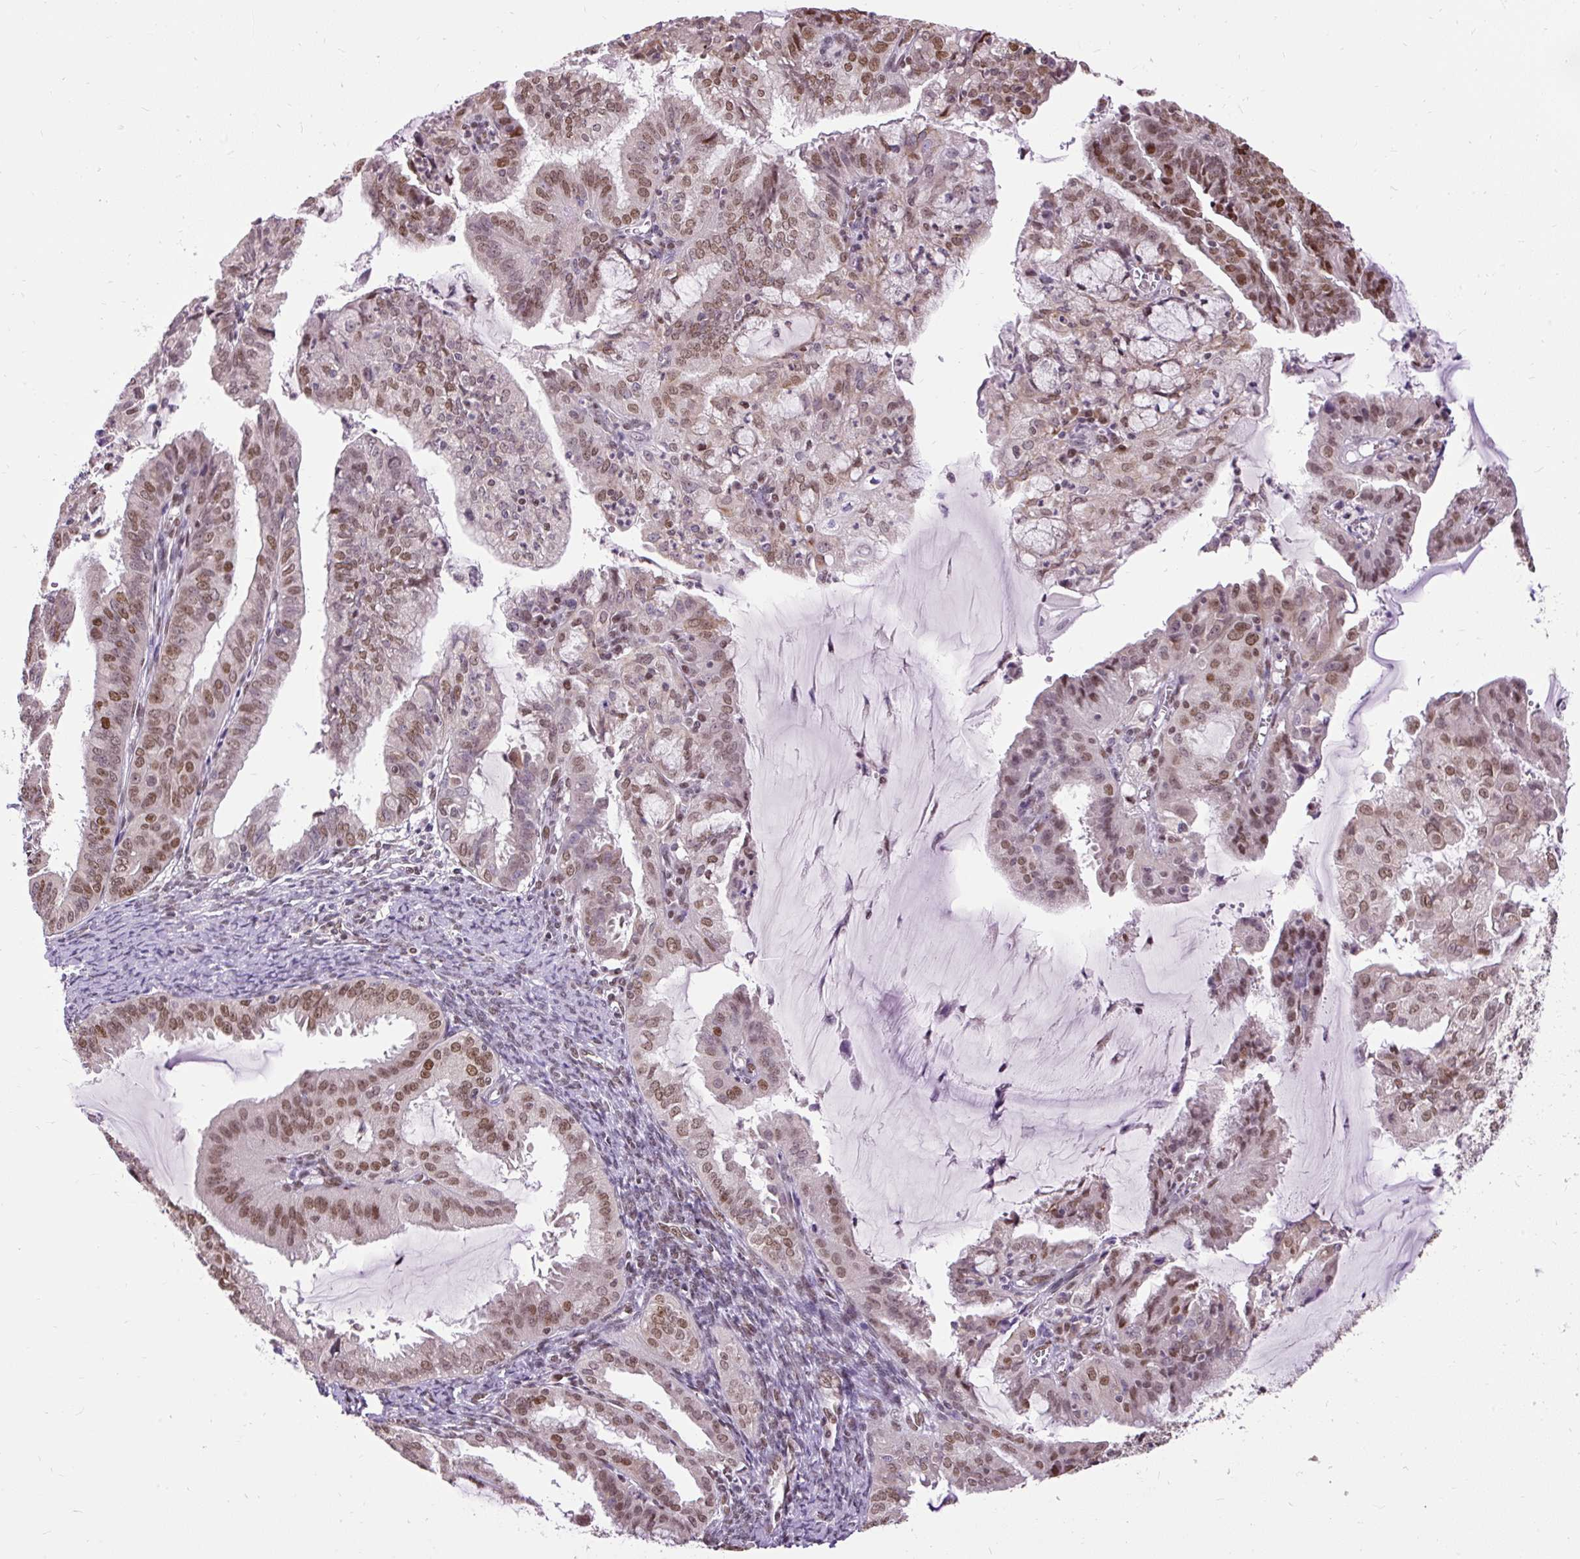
{"staining": {"intensity": "moderate", "quantity": ">75%", "location": "nuclear"}, "tissue": "endometrial cancer", "cell_type": "Tumor cells", "image_type": "cancer", "snomed": [{"axis": "morphology", "description": "Adenocarcinoma, NOS"}, {"axis": "topography", "description": "Endometrium"}], "caption": "Adenocarcinoma (endometrial) stained for a protein (brown) reveals moderate nuclear positive staining in approximately >75% of tumor cells.", "gene": "ZNF672", "patient": {"sex": "female", "age": 70}}